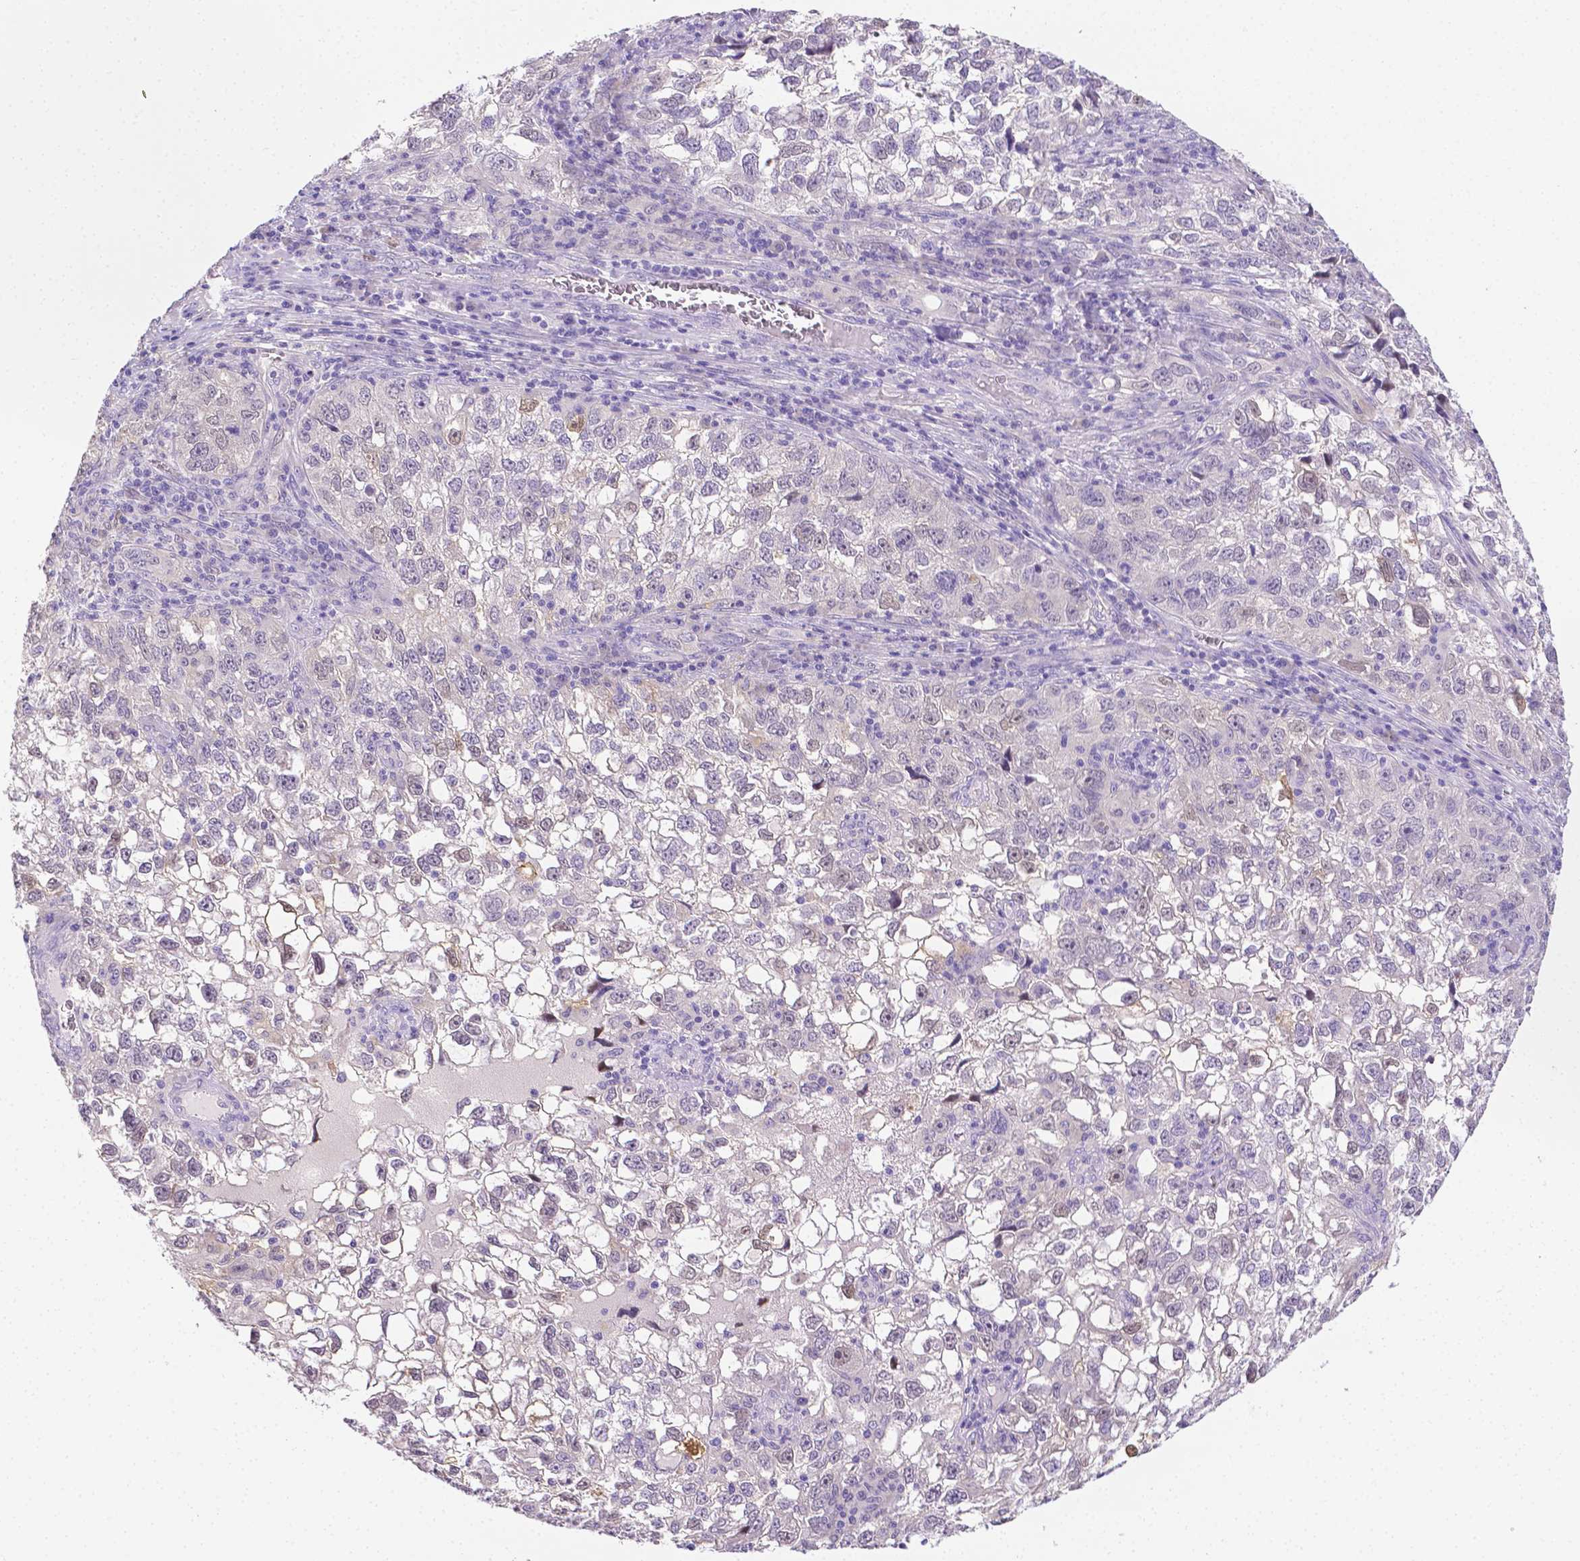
{"staining": {"intensity": "negative", "quantity": "none", "location": "none"}, "tissue": "cervical cancer", "cell_type": "Tumor cells", "image_type": "cancer", "snomed": [{"axis": "morphology", "description": "Squamous cell carcinoma, NOS"}, {"axis": "topography", "description": "Cervix"}], "caption": "Protein analysis of cervical cancer (squamous cell carcinoma) displays no significant expression in tumor cells. (Stains: DAB (3,3'-diaminobenzidine) immunohistochemistry (IHC) with hematoxylin counter stain, Microscopy: brightfield microscopy at high magnification).", "gene": "NXPH2", "patient": {"sex": "female", "age": 55}}